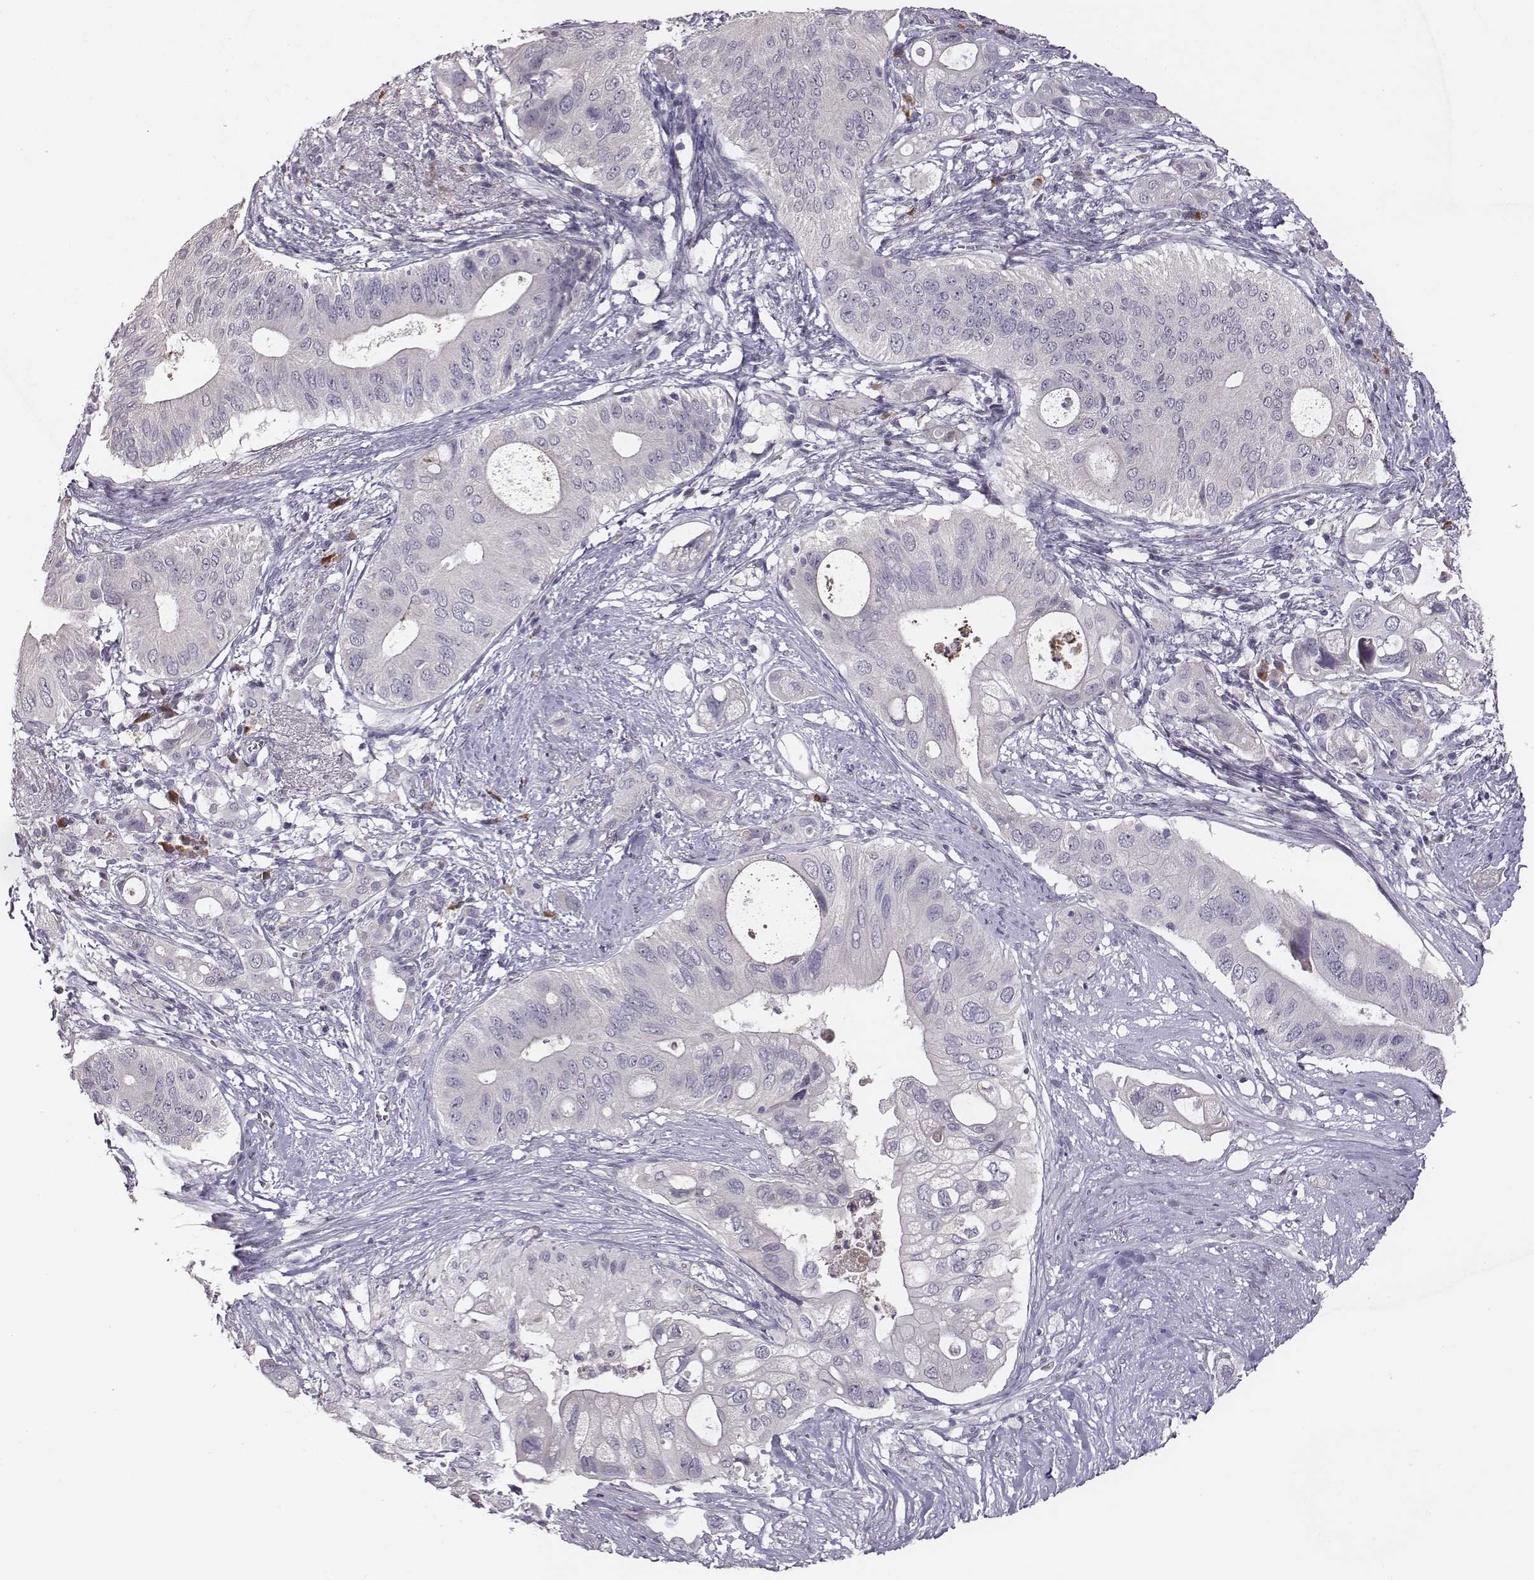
{"staining": {"intensity": "negative", "quantity": "none", "location": "none"}, "tissue": "pancreatic cancer", "cell_type": "Tumor cells", "image_type": "cancer", "snomed": [{"axis": "morphology", "description": "Adenocarcinoma, NOS"}, {"axis": "topography", "description": "Pancreas"}], "caption": "IHC of pancreatic cancer (adenocarcinoma) shows no staining in tumor cells.", "gene": "SLC22A6", "patient": {"sex": "female", "age": 72}}